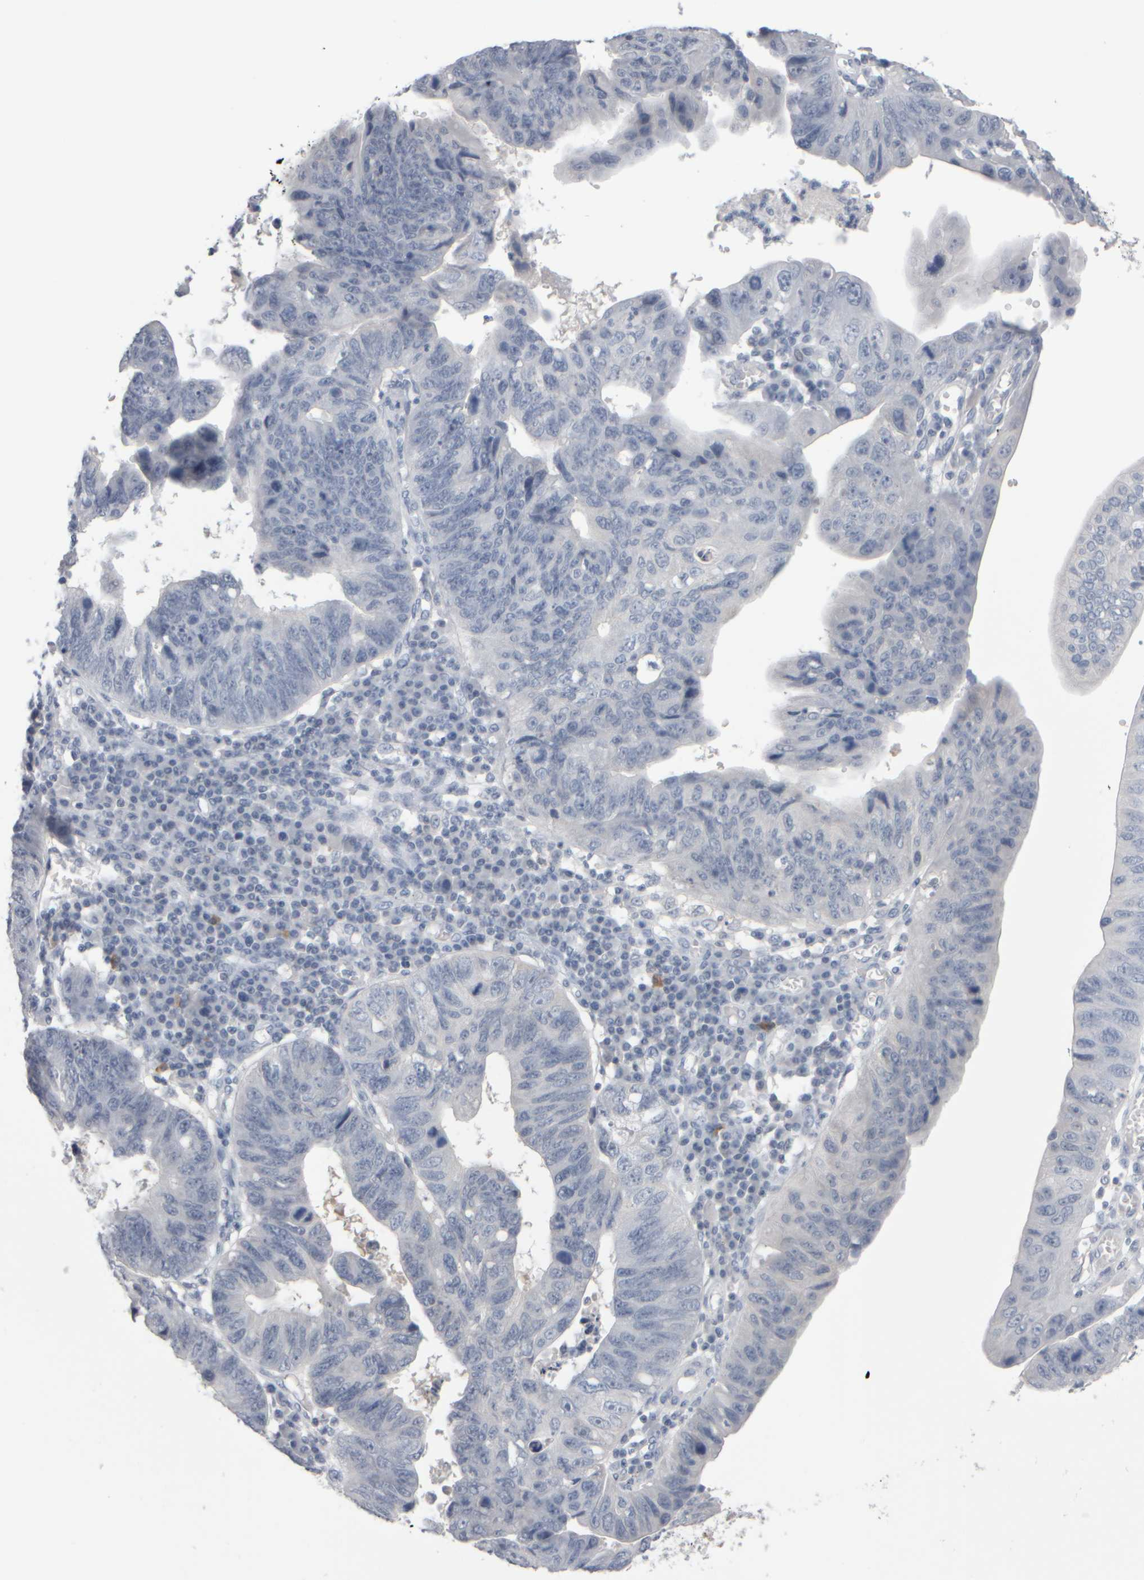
{"staining": {"intensity": "negative", "quantity": "none", "location": "none"}, "tissue": "stomach cancer", "cell_type": "Tumor cells", "image_type": "cancer", "snomed": [{"axis": "morphology", "description": "Adenocarcinoma, NOS"}, {"axis": "topography", "description": "Stomach"}], "caption": "Immunohistochemistry (IHC) photomicrograph of neoplastic tissue: human stomach cancer stained with DAB (3,3'-diaminobenzidine) shows no significant protein positivity in tumor cells.", "gene": "EPHX2", "patient": {"sex": "male", "age": 59}}